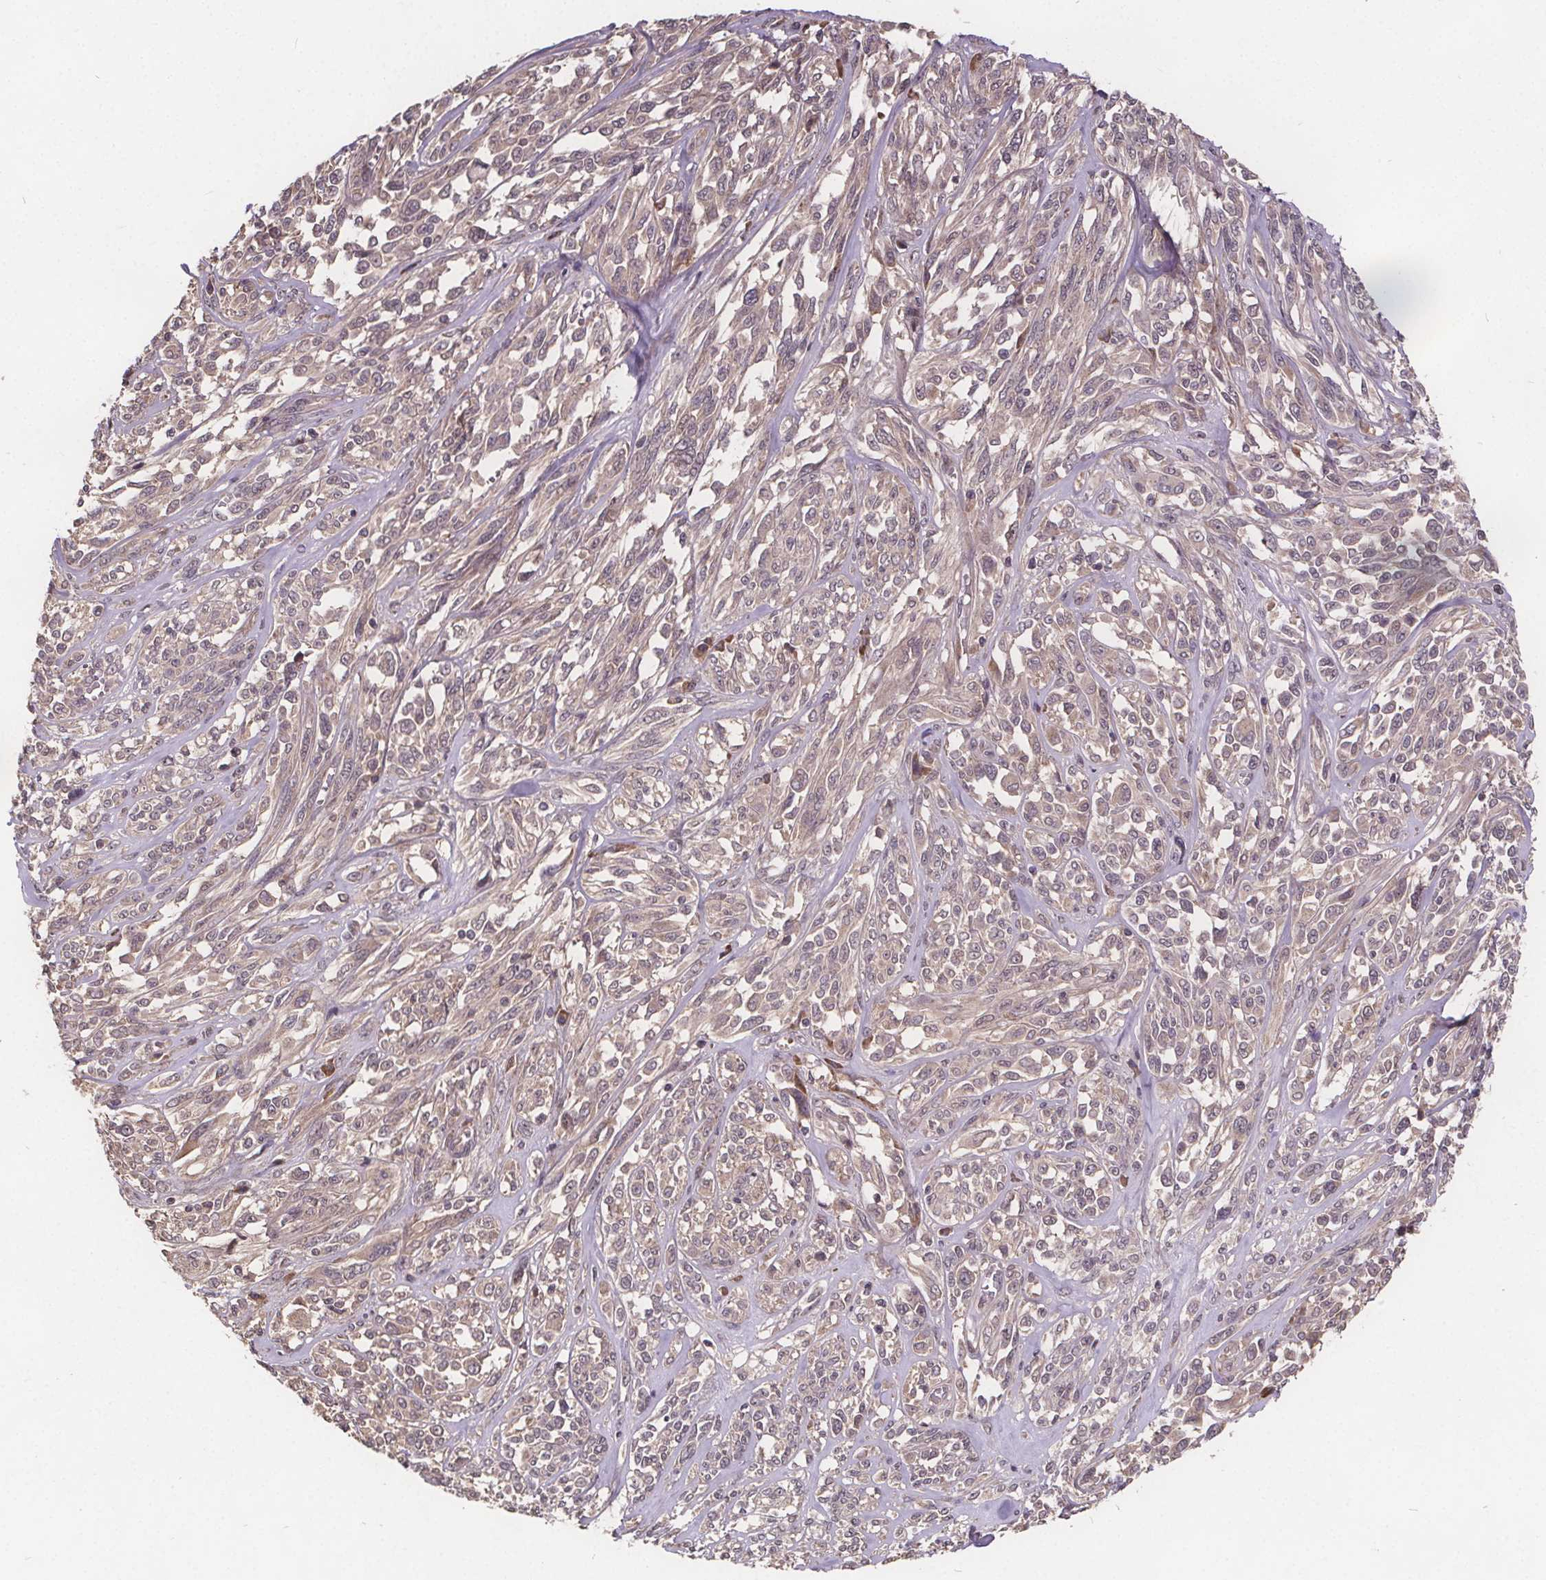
{"staining": {"intensity": "negative", "quantity": "none", "location": "none"}, "tissue": "melanoma", "cell_type": "Tumor cells", "image_type": "cancer", "snomed": [{"axis": "morphology", "description": "Malignant melanoma, NOS"}, {"axis": "topography", "description": "Skin"}], "caption": "A histopathology image of malignant melanoma stained for a protein shows no brown staining in tumor cells.", "gene": "USP9X", "patient": {"sex": "female", "age": 91}}